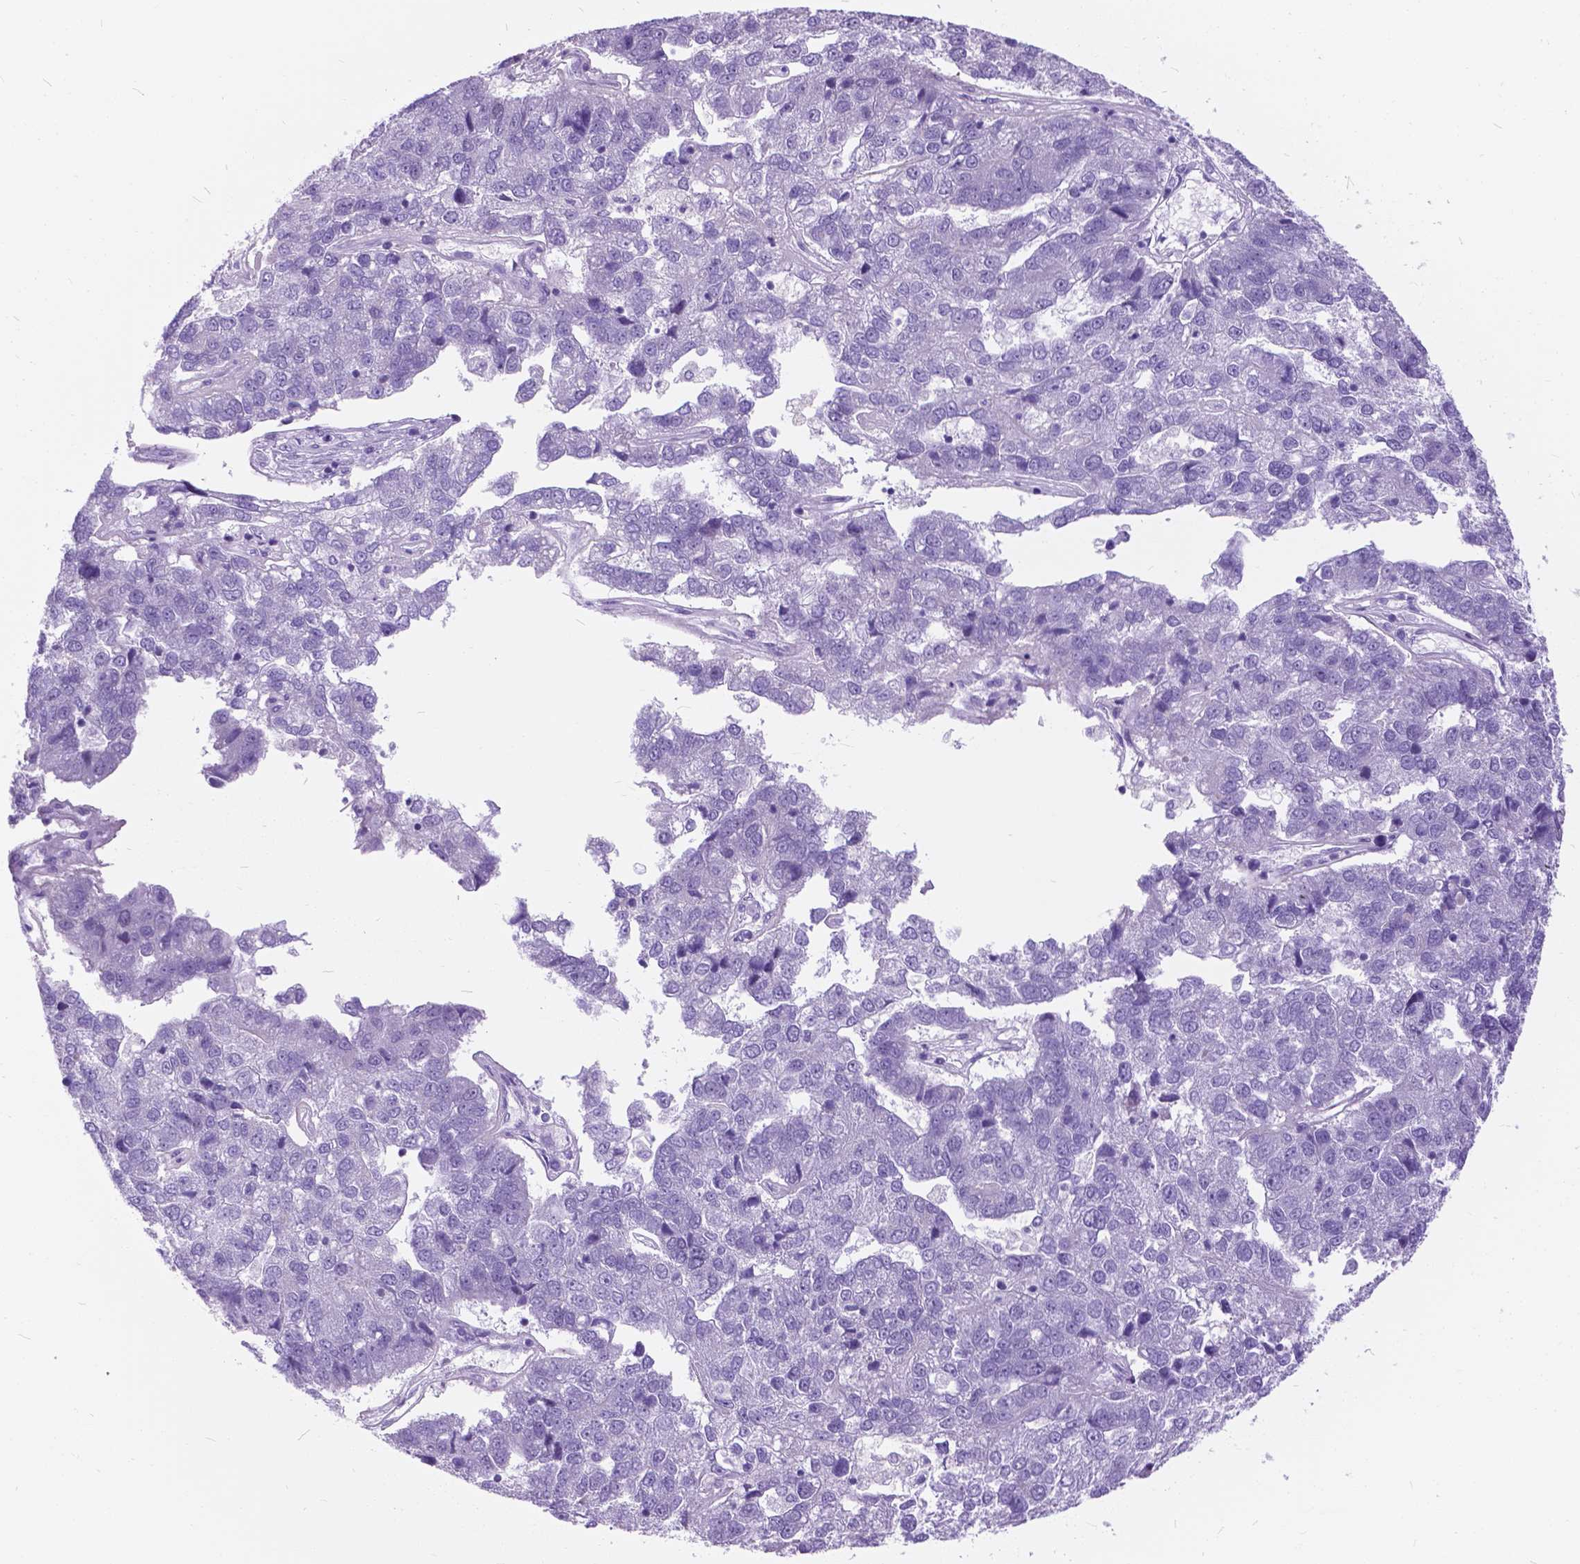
{"staining": {"intensity": "negative", "quantity": "none", "location": "none"}, "tissue": "pancreatic cancer", "cell_type": "Tumor cells", "image_type": "cancer", "snomed": [{"axis": "morphology", "description": "Adenocarcinoma, NOS"}, {"axis": "topography", "description": "Pancreas"}], "caption": "An image of human adenocarcinoma (pancreatic) is negative for staining in tumor cells.", "gene": "BSND", "patient": {"sex": "female", "age": 61}}